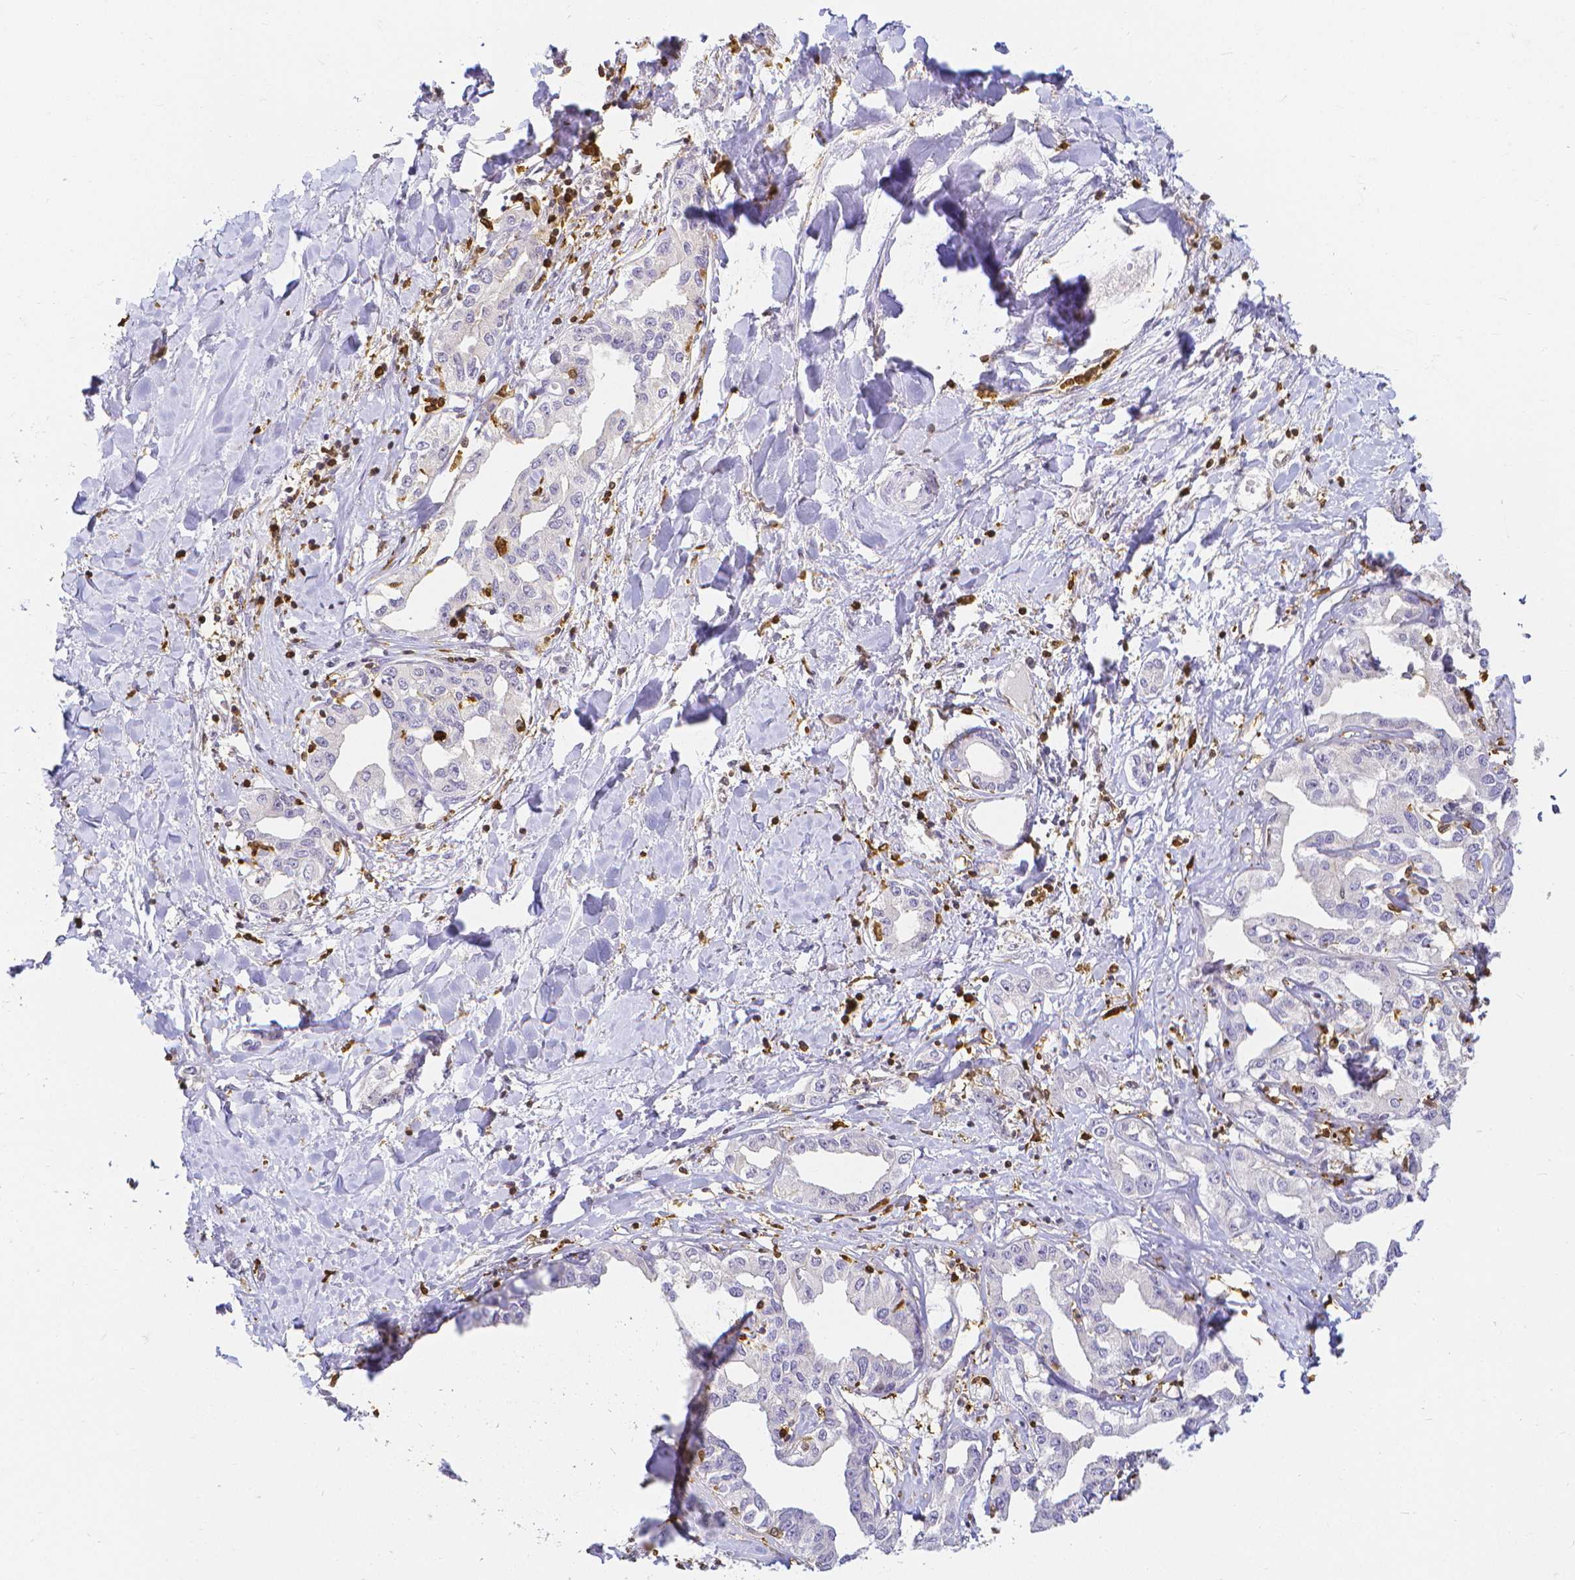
{"staining": {"intensity": "negative", "quantity": "none", "location": "none"}, "tissue": "liver cancer", "cell_type": "Tumor cells", "image_type": "cancer", "snomed": [{"axis": "morphology", "description": "Cholangiocarcinoma"}, {"axis": "topography", "description": "Liver"}], "caption": "Cholangiocarcinoma (liver) was stained to show a protein in brown. There is no significant staining in tumor cells.", "gene": "COTL1", "patient": {"sex": "male", "age": 59}}